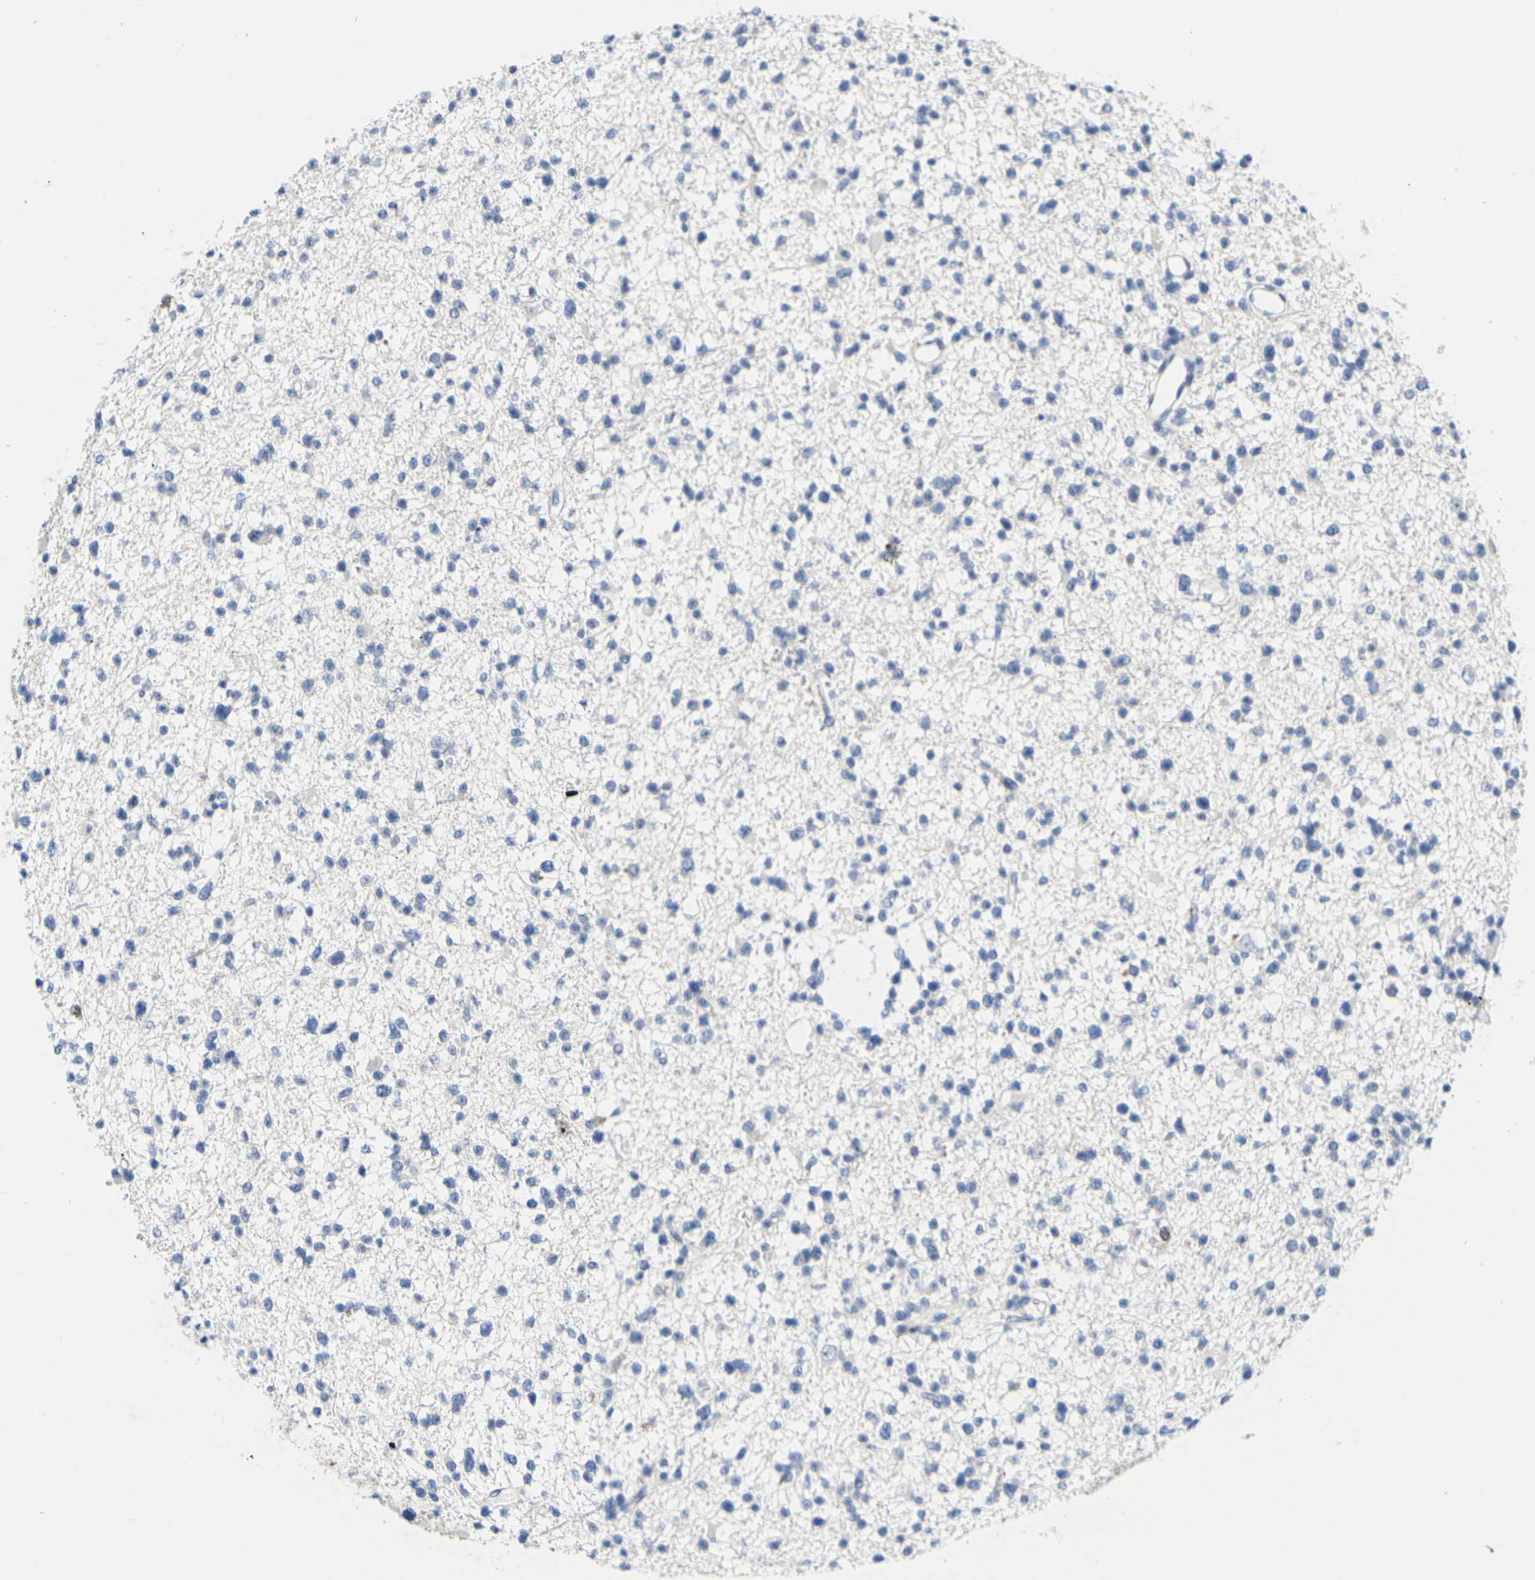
{"staining": {"intensity": "negative", "quantity": "none", "location": "none"}, "tissue": "glioma", "cell_type": "Tumor cells", "image_type": "cancer", "snomed": [{"axis": "morphology", "description": "Glioma, malignant, Low grade"}, {"axis": "topography", "description": "Brain"}], "caption": "Immunohistochemical staining of glioma demonstrates no significant expression in tumor cells.", "gene": "CDK2", "patient": {"sex": "female", "age": 22}}